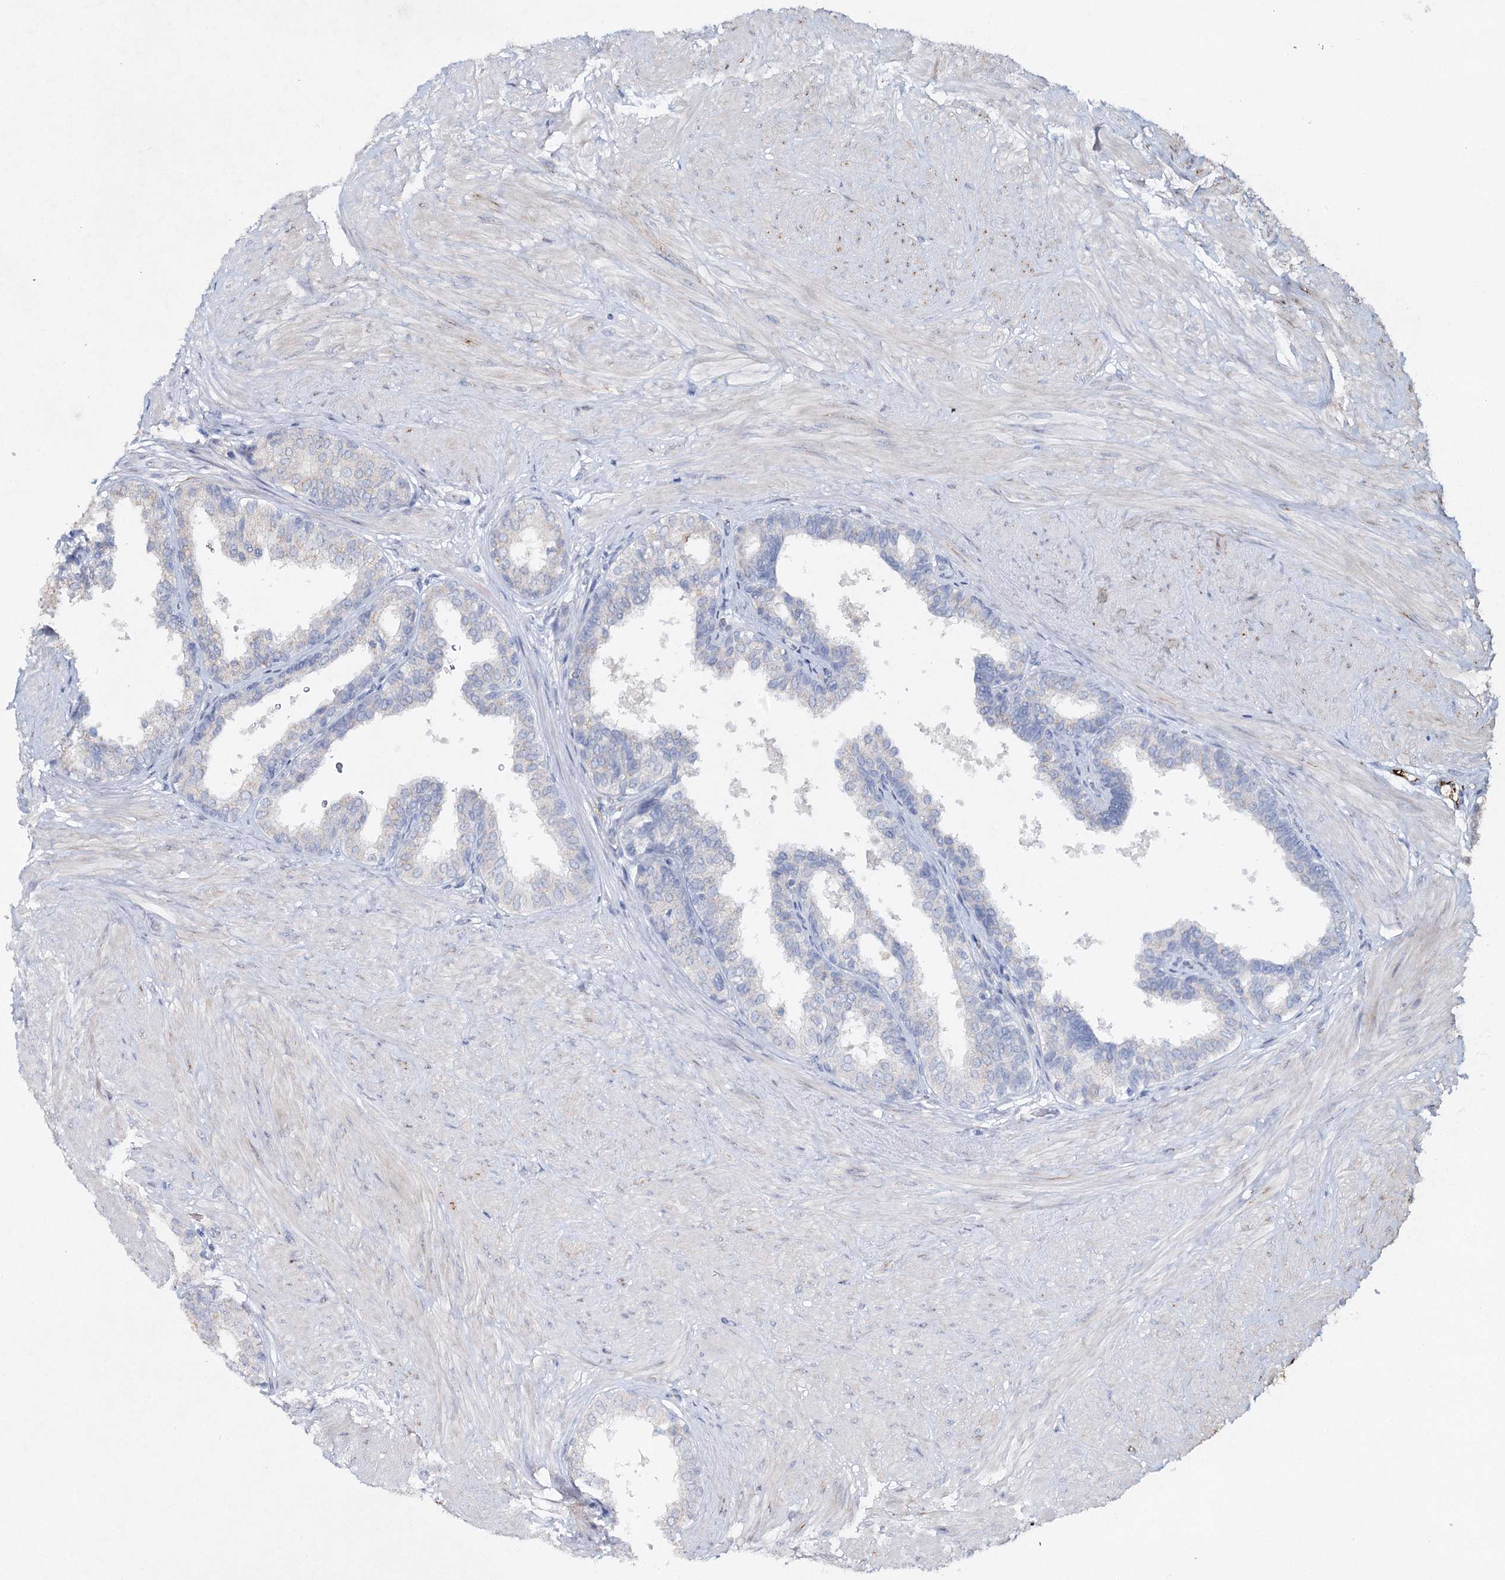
{"staining": {"intensity": "weak", "quantity": "<25%", "location": "cytoplasmic/membranous"}, "tissue": "prostate", "cell_type": "Glandular cells", "image_type": "normal", "snomed": [{"axis": "morphology", "description": "Normal tissue, NOS"}, {"axis": "topography", "description": "Prostate"}], "caption": "The IHC micrograph has no significant positivity in glandular cells of prostate.", "gene": "RFX6", "patient": {"sex": "male", "age": 48}}